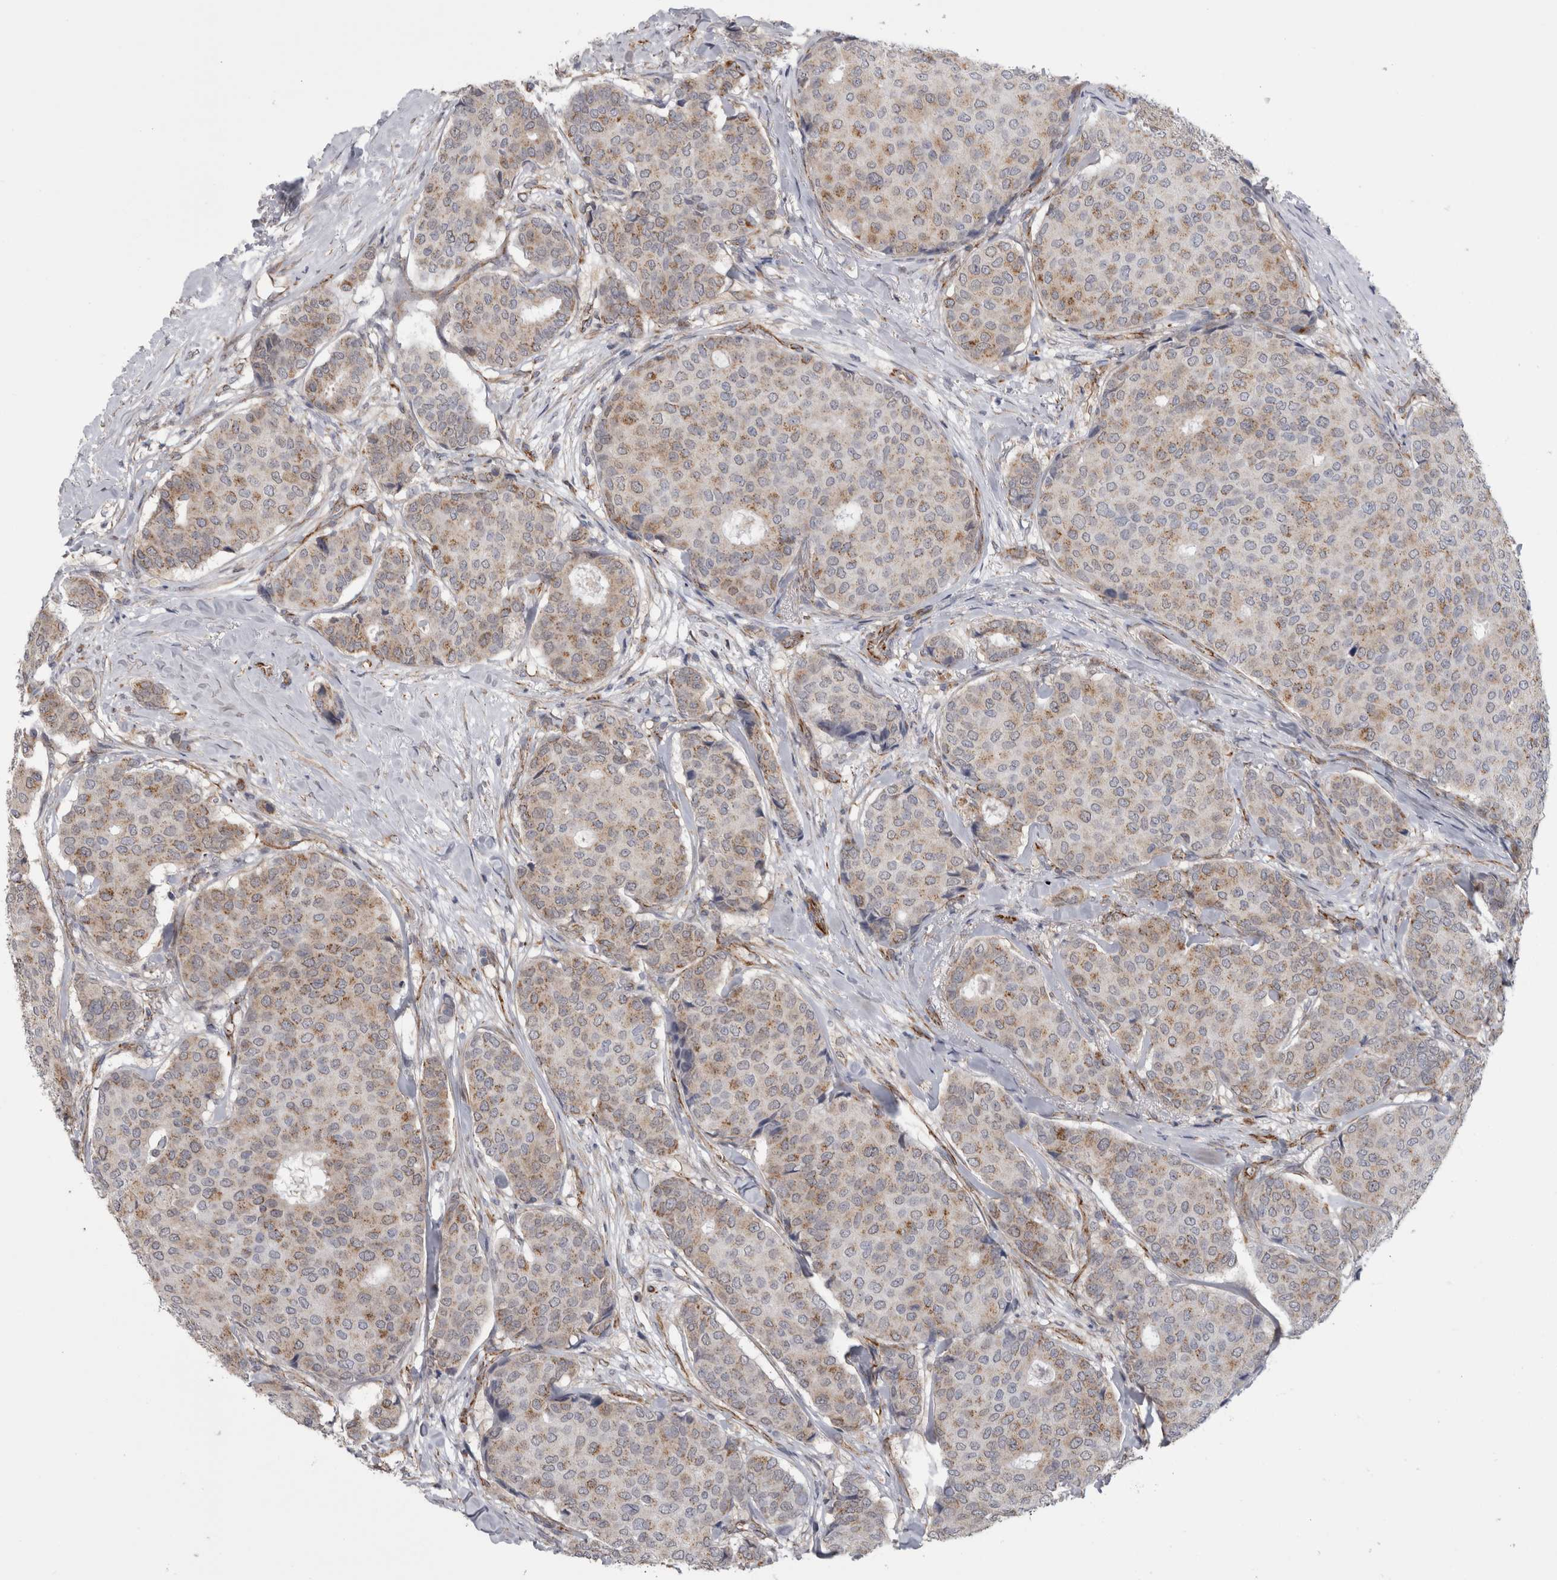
{"staining": {"intensity": "weak", "quantity": ">75%", "location": "cytoplasmic/membranous"}, "tissue": "breast cancer", "cell_type": "Tumor cells", "image_type": "cancer", "snomed": [{"axis": "morphology", "description": "Duct carcinoma"}, {"axis": "topography", "description": "Breast"}], "caption": "Breast cancer (infiltrating ductal carcinoma) was stained to show a protein in brown. There is low levels of weak cytoplasmic/membranous expression in approximately >75% of tumor cells. The protein of interest is stained brown, and the nuclei are stained in blue (DAB (3,3'-diaminobenzidine) IHC with brightfield microscopy, high magnification).", "gene": "ACOT7", "patient": {"sex": "female", "age": 75}}